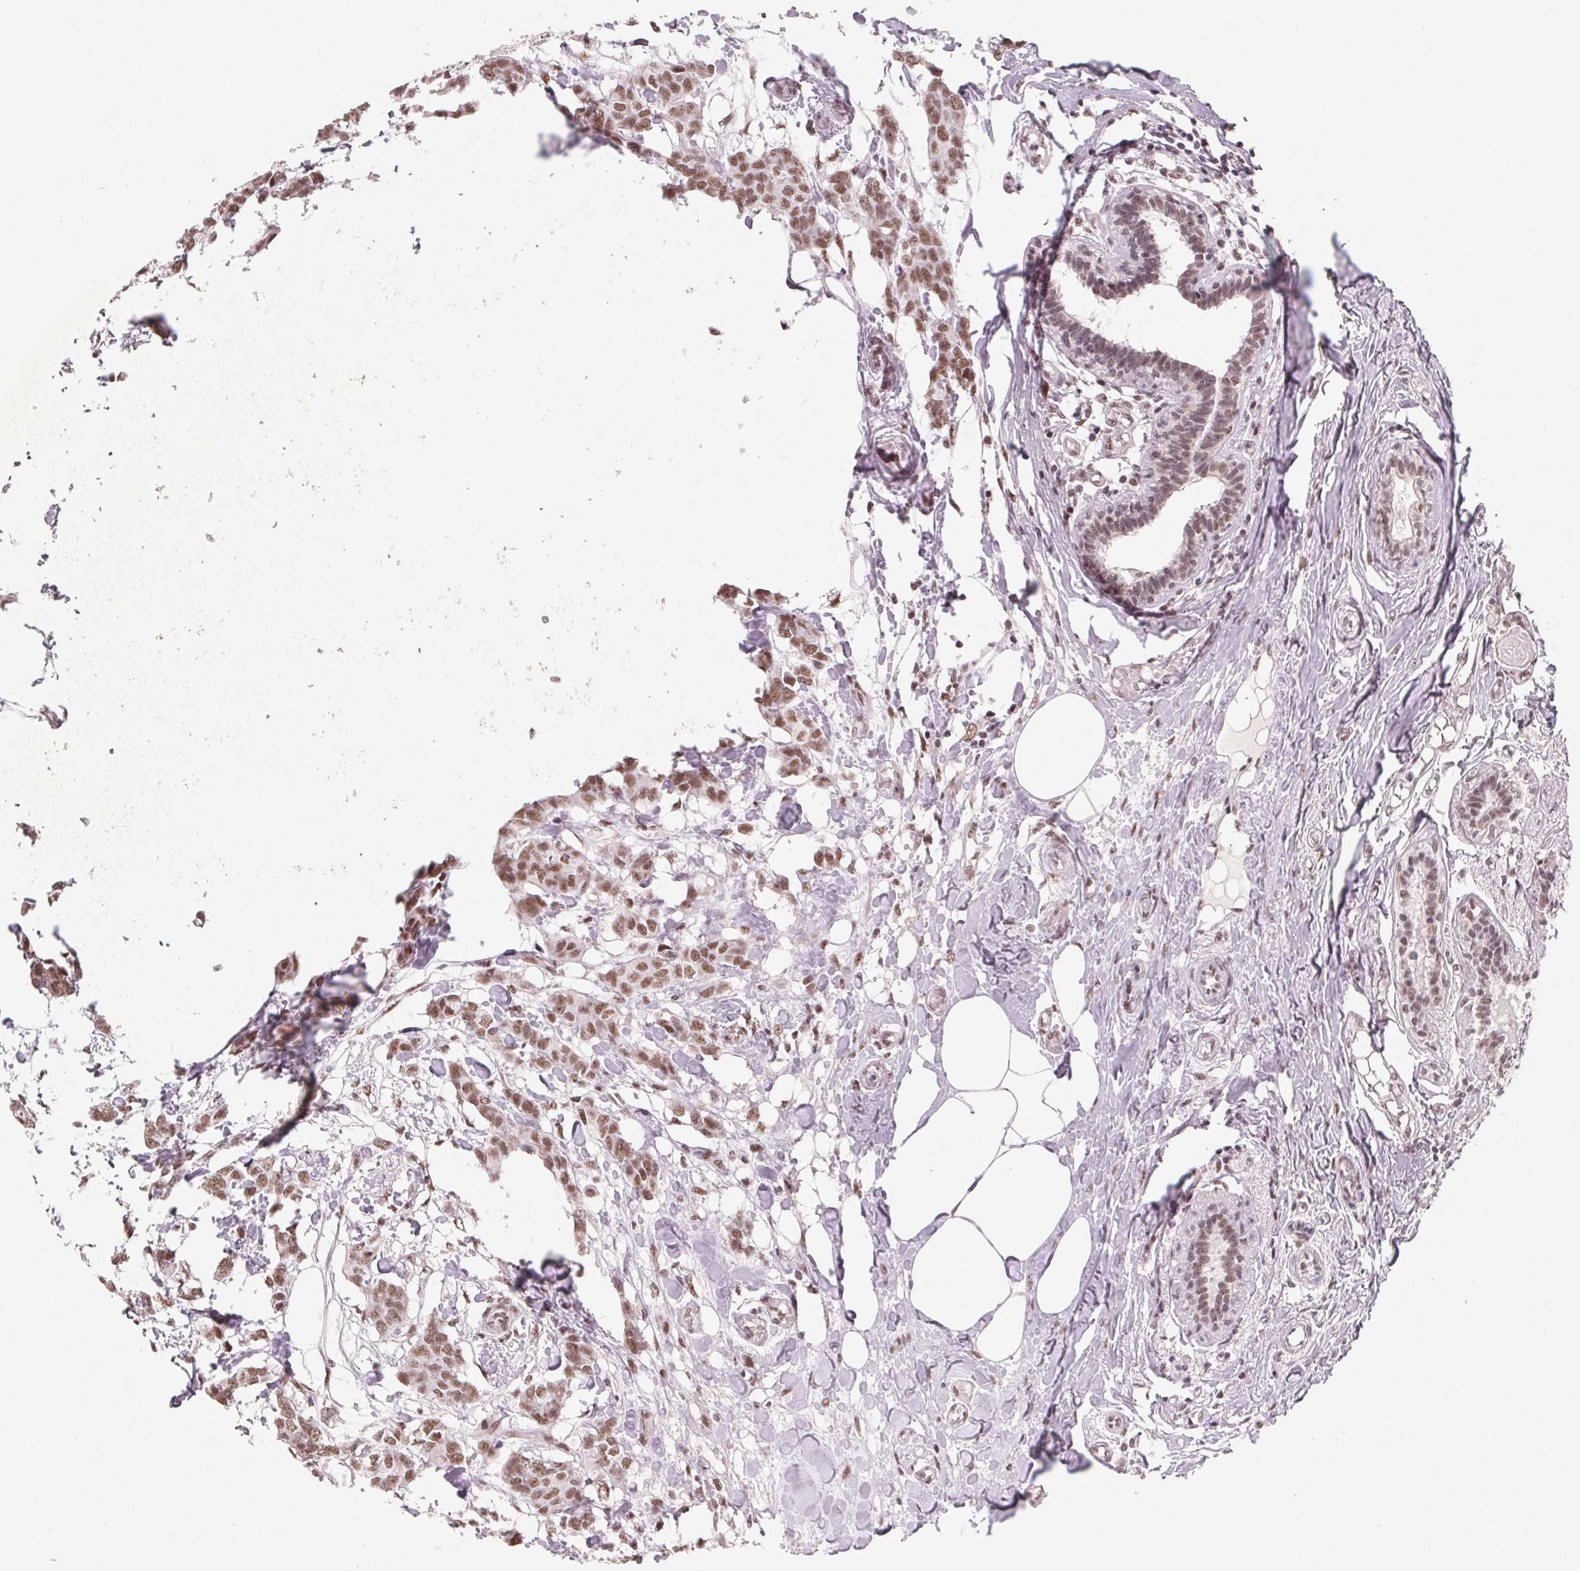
{"staining": {"intensity": "moderate", "quantity": ">75%", "location": "nuclear"}, "tissue": "breast cancer", "cell_type": "Tumor cells", "image_type": "cancer", "snomed": [{"axis": "morphology", "description": "Duct carcinoma"}, {"axis": "topography", "description": "Breast"}], "caption": "Immunohistochemistry (IHC) histopathology image of neoplastic tissue: human breast cancer (intraductal carcinoma) stained using IHC reveals medium levels of moderate protein expression localized specifically in the nuclear of tumor cells, appearing as a nuclear brown color.", "gene": "TCERG1", "patient": {"sex": "female", "age": 62}}